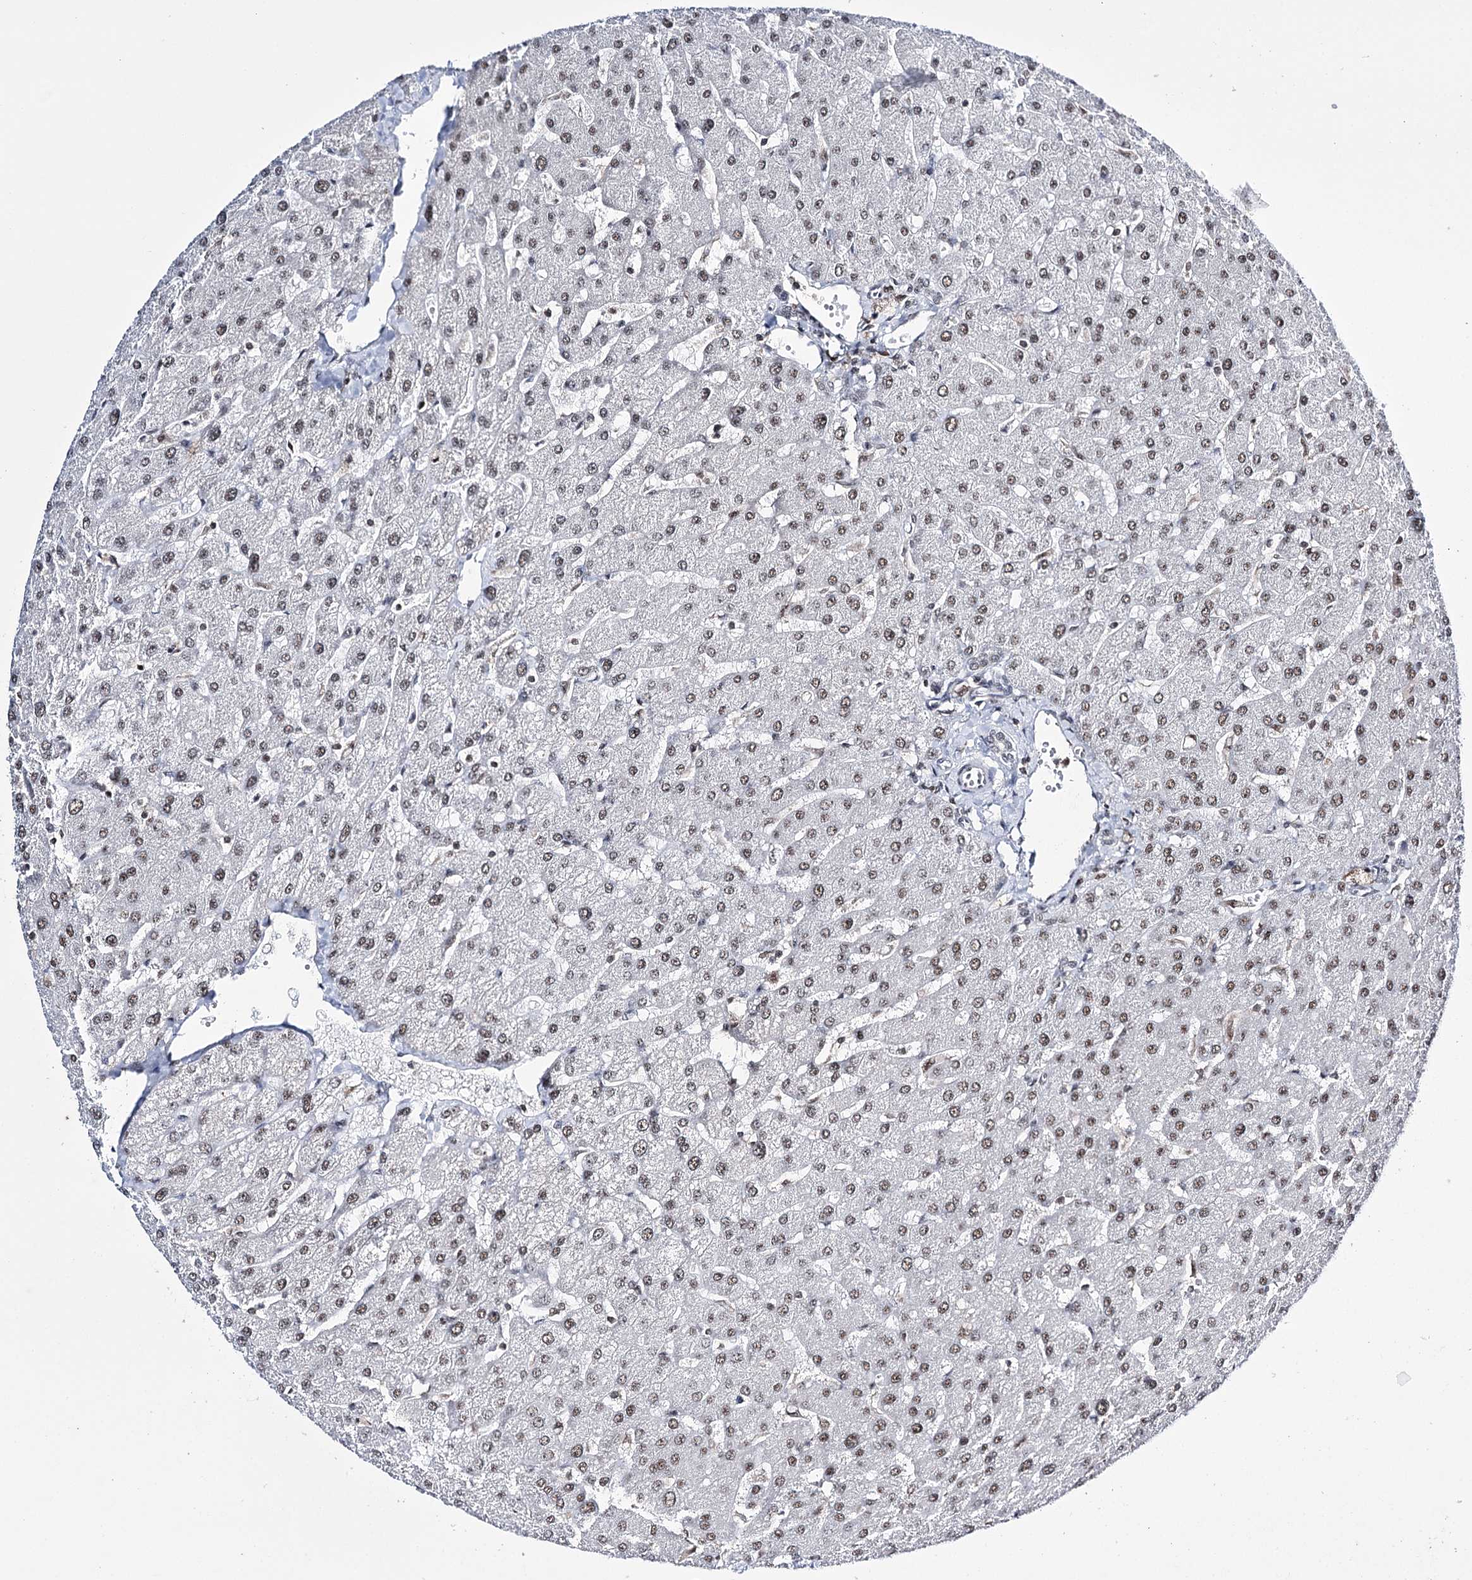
{"staining": {"intensity": "negative", "quantity": "none", "location": "none"}, "tissue": "liver", "cell_type": "Cholangiocytes", "image_type": "normal", "snomed": [{"axis": "morphology", "description": "Normal tissue, NOS"}, {"axis": "topography", "description": "Liver"}], "caption": "Normal liver was stained to show a protein in brown. There is no significant expression in cholangiocytes.", "gene": "PRPF40A", "patient": {"sex": "male", "age": 55}}